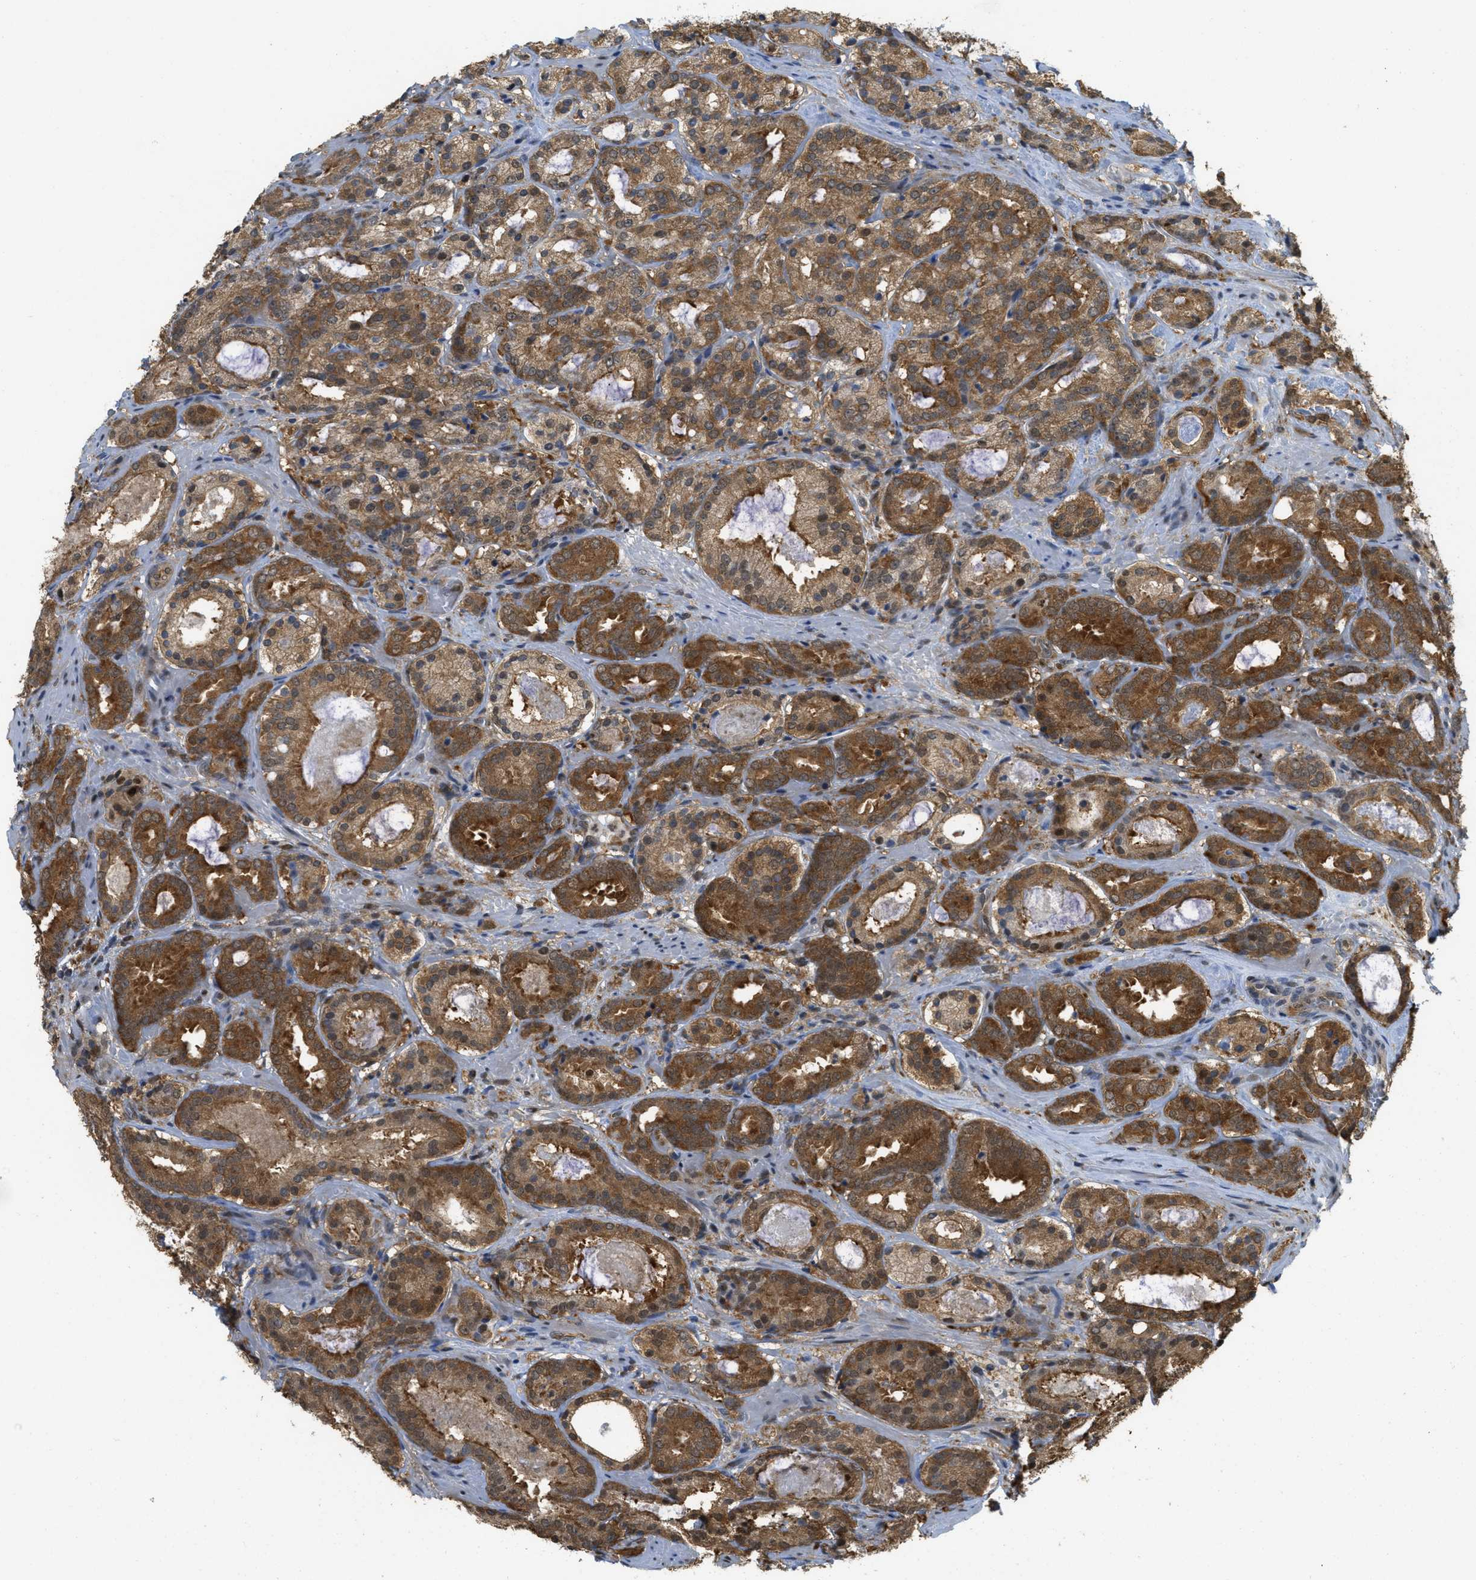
{"staining": {"intensity": "strong", "quantity": ">75%", "location": "cytoplasmic/membranous"}, "tissue": "prostate cancer", "cell_type": "Tumor cells", "image_type": "cancer", "snomed": [{"axis": "morphology", "description": "Adenocarcinoma, Low grade"}, {"axis": "topography", "description": "Prostate"}], "caption": "Prostate cancer was stained to show a protein in brown. There is high levels of strong cytoplasmic/membranous positivity in about >75% of tumor cells.", "gene": "PSMC5", "patient": {"sex": "male", "age": 69}}